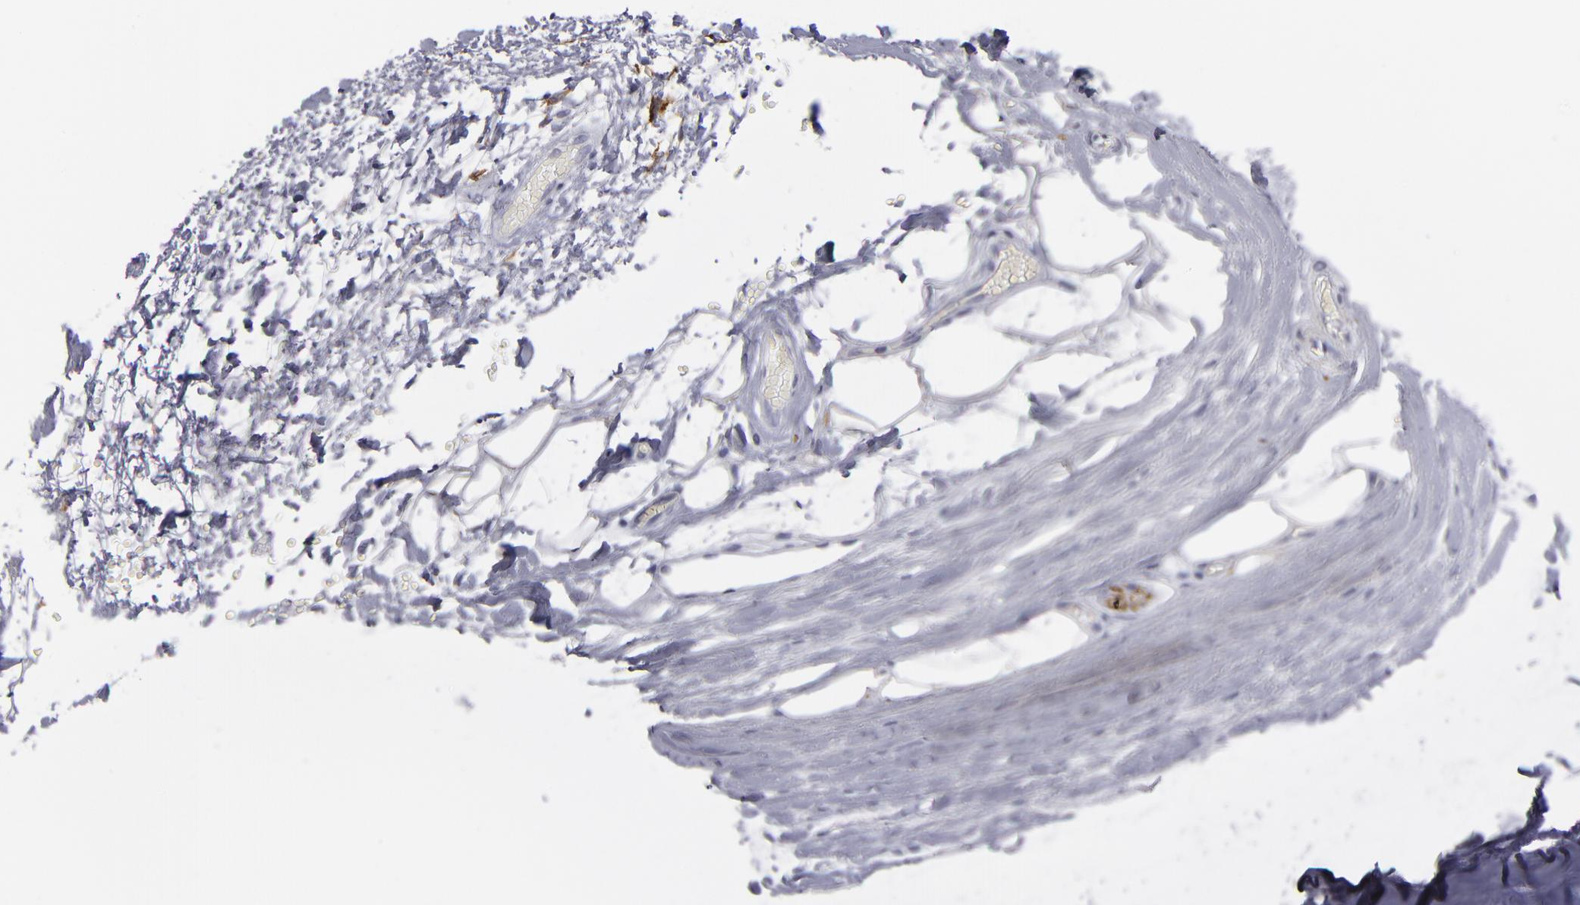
{"staining": {"intensity": "negative", "quantity": "none", "location": "none"}, "tissue": "nasopharynx", "cell_type": "Respiratory epithelial cells", "image_type": "normal", "snomed": [{"axis": "morphology", "description": "Normal tissue, NOS"}, {"axis": "topography", "description": "Nasopharynx"}], "caption": "Micrograph shows no significant protein staining in respiratory epithelial cells of benign nasopharynx. (Stains: DAB immunohistochemistry with hematoxylin counter stain, Microscopy: brightfield microscopy at high magnification).", "gene": "CADM3", "patient": {"sex": "male", "age": 56}}